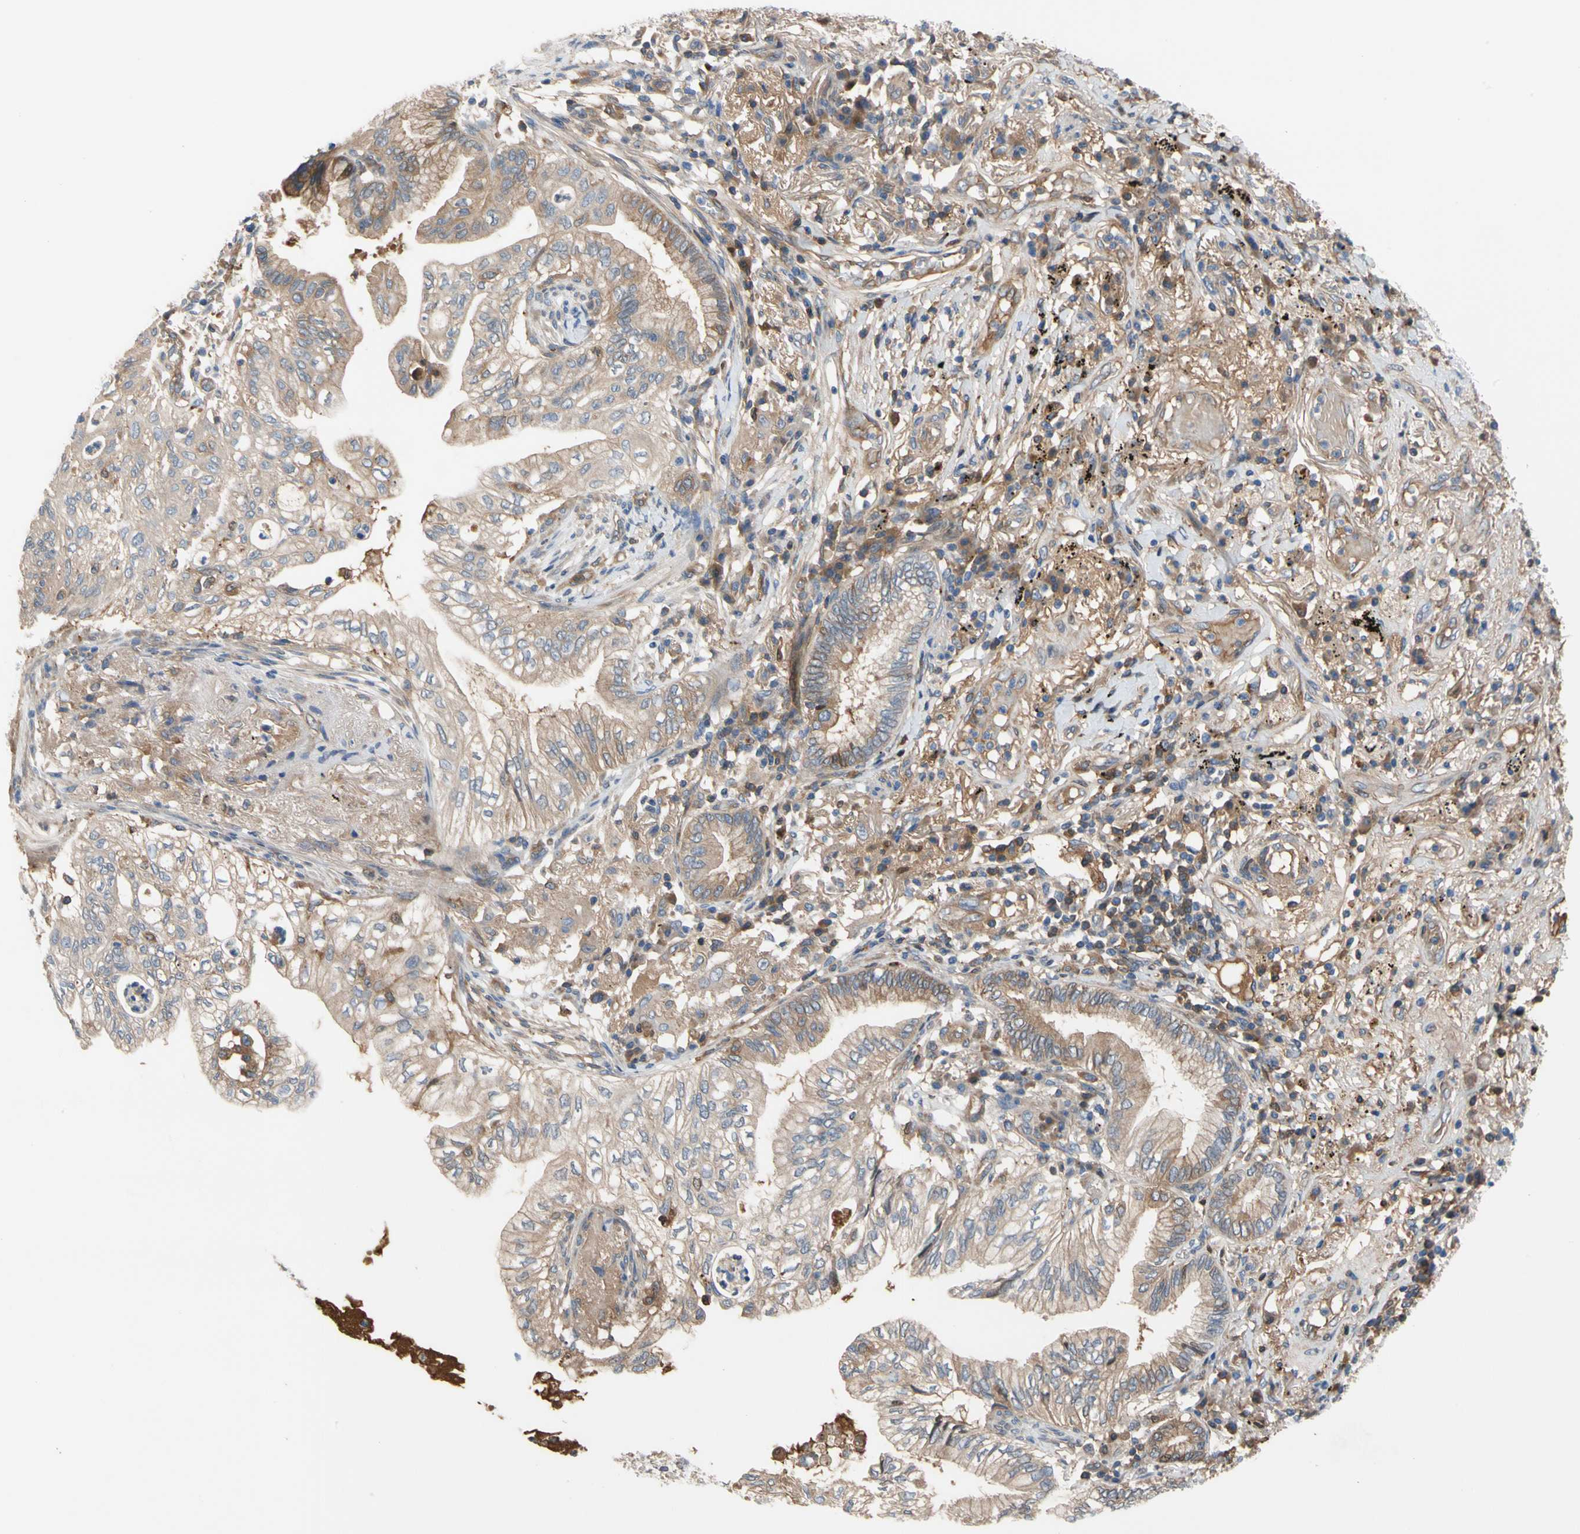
{"staining": {"intensity": "weak", "quantity": "25%-75%", "location": "cytoplasmic/membranous"}, "tissue": "lung cancer", "cell_type": "Tumor cells", "image_type": "cancer", "snomed": [{"axis": "morphology", "description": "Normal tissue, NOS"}, {"axis": "morphology", "description": "Adenocarcinoma, NOS"}, {"axis": "topography", "description": "Bronchus"}, {"axis": "topography", "description": "Lung"}], "caption": "Lung adenocarcinoma tissue shows weak cytoplasmic/membranous expression in about 25%-75% of tumor cells", "gene": "ENTREP3", "patient": {"sex": "female", "age": 70}}